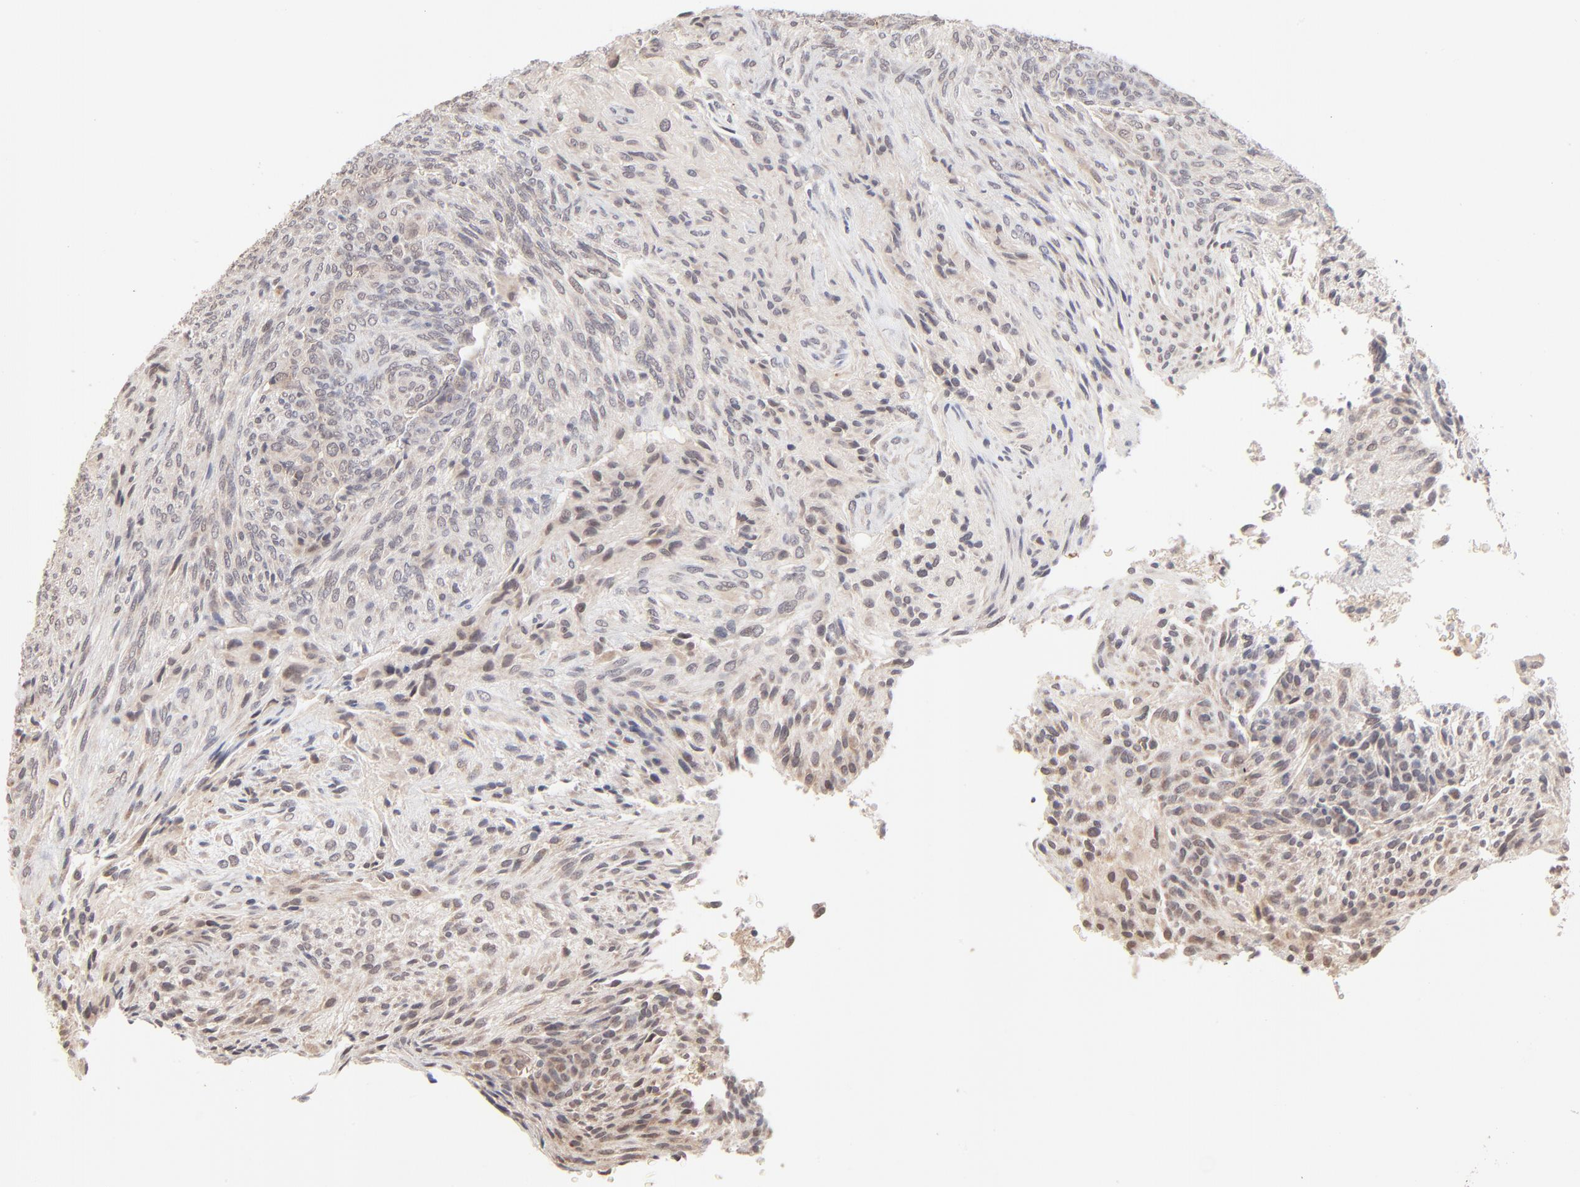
{"staining": {"intensity": "weak", "quantity": "25%-75%", "location": "nuclear"}, "tissue": "glioma", "cell_type": "Tumor cells", "image_type": "cancer", "snomed": [{"axis": "morphology", "description": "Glioma, malignant, High grade"}, {"axis": "topography", "description": "Cerebral cortex"}], "caption": "High-magnification brightfield microscopy of high-grade glioma (malignant) stained with DAB (brown) and counterstained with hematoxylin (blue). tumor cells exhibit weak nuclear positivity is present in approximately25%-75% of cells. The staining is performed using DAB (3,3'-diaminobenzidine) brown chromogen to label protein expression. The nuclei are counter-stained blue using hematoxylin.", "gene": "MSL2", "patient": {"sex": "female", "age": 55}}